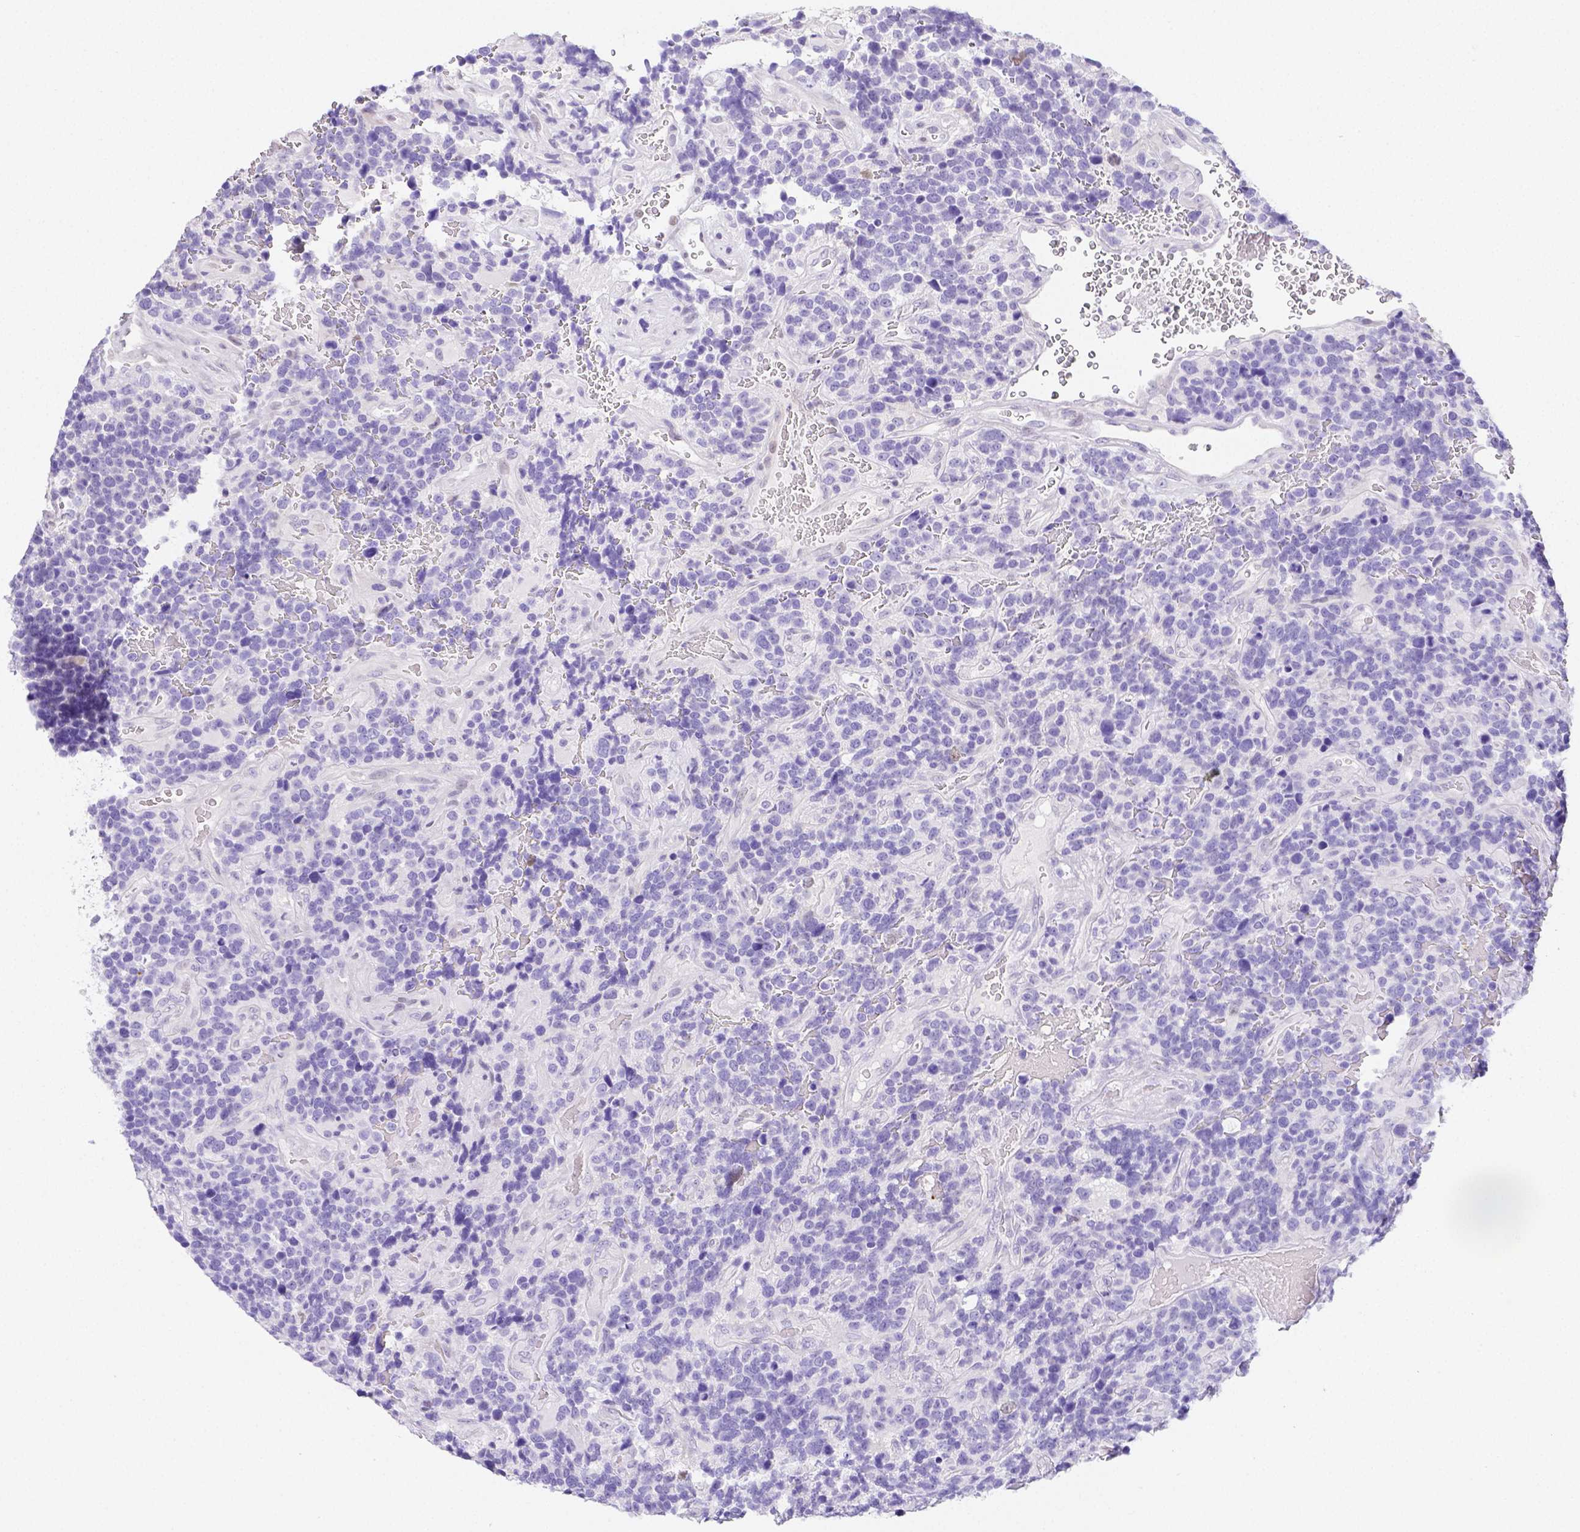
{"staining": {"intensity": "negative", "quantity": "none", "location": "none"}, "tissue": "glioma", "cell_type": "Tumor cells", "image_type": "cancer", "snomed": [{"axis": "morphology", "description": "Glioma, malignant, High grade"}, {"axis": "topography", "description": "Brain"}], "caption": "Tumor cells show no significant protein expression in high-grade glioma (malignant).", "gene": "ARHGAP36", "patient": {"sex": "male", "age": 33}}